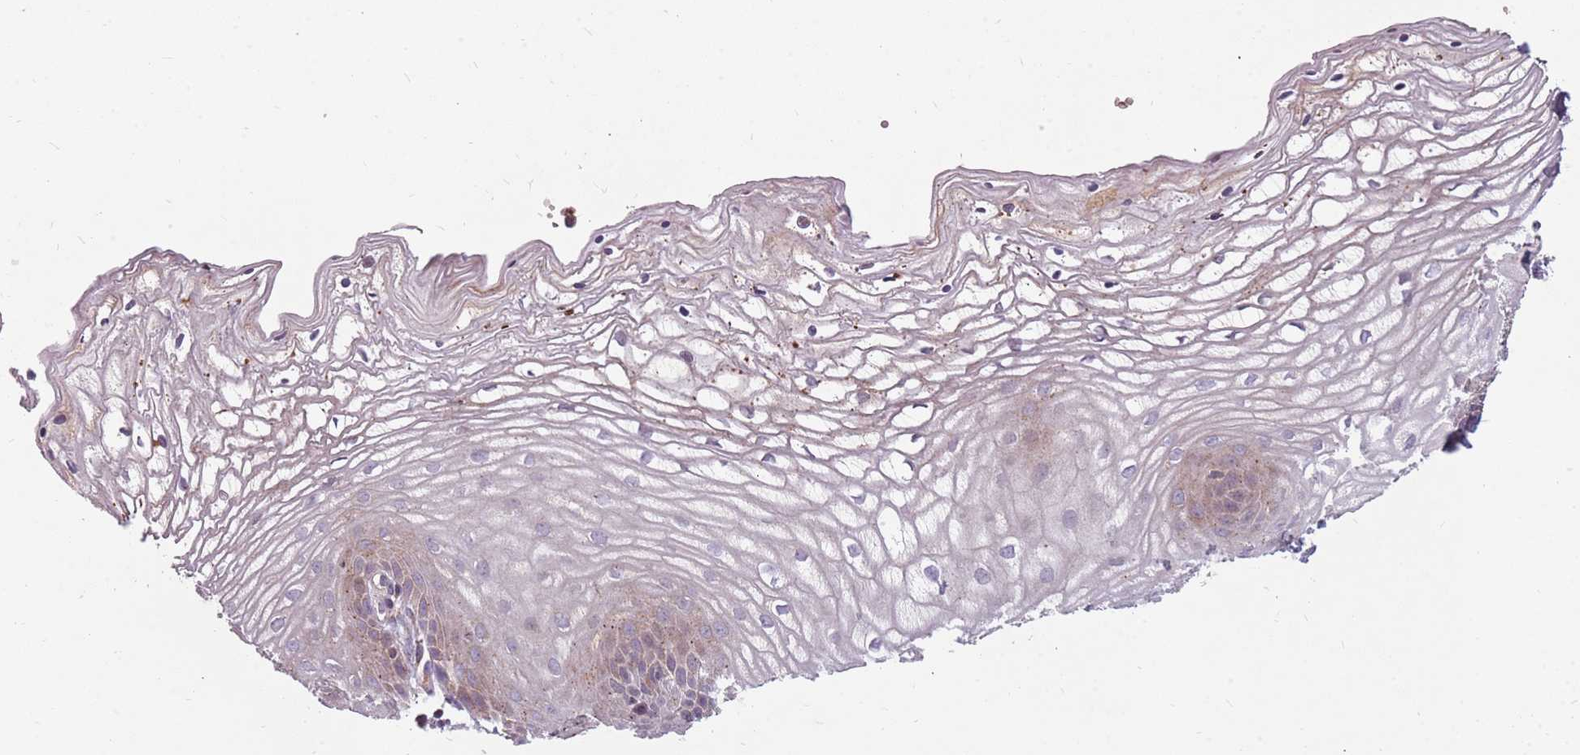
{"staining": {"intensity": "moderate", "quantity": "25%-75%", "location": "cytoplasmic/membranous"}, "tissue": "vagina", "cell_type": "Squamous epithelial cells", "image_type": "normal", "snomed": [{"axis": "morphology", "description": "Normal tissue, NOS"}, {"axis": "topography", "description": "Vagina"}, {"axis": "topography", "description": "Cervix"}], "caption": "A medium amount of moderate cytoplasmic/membranous positivity is present in about 25%-75% of squamous epithelial cells in benign vagina.", "gene": "NME4", "patient": {"sex": "female", "age": 40}}